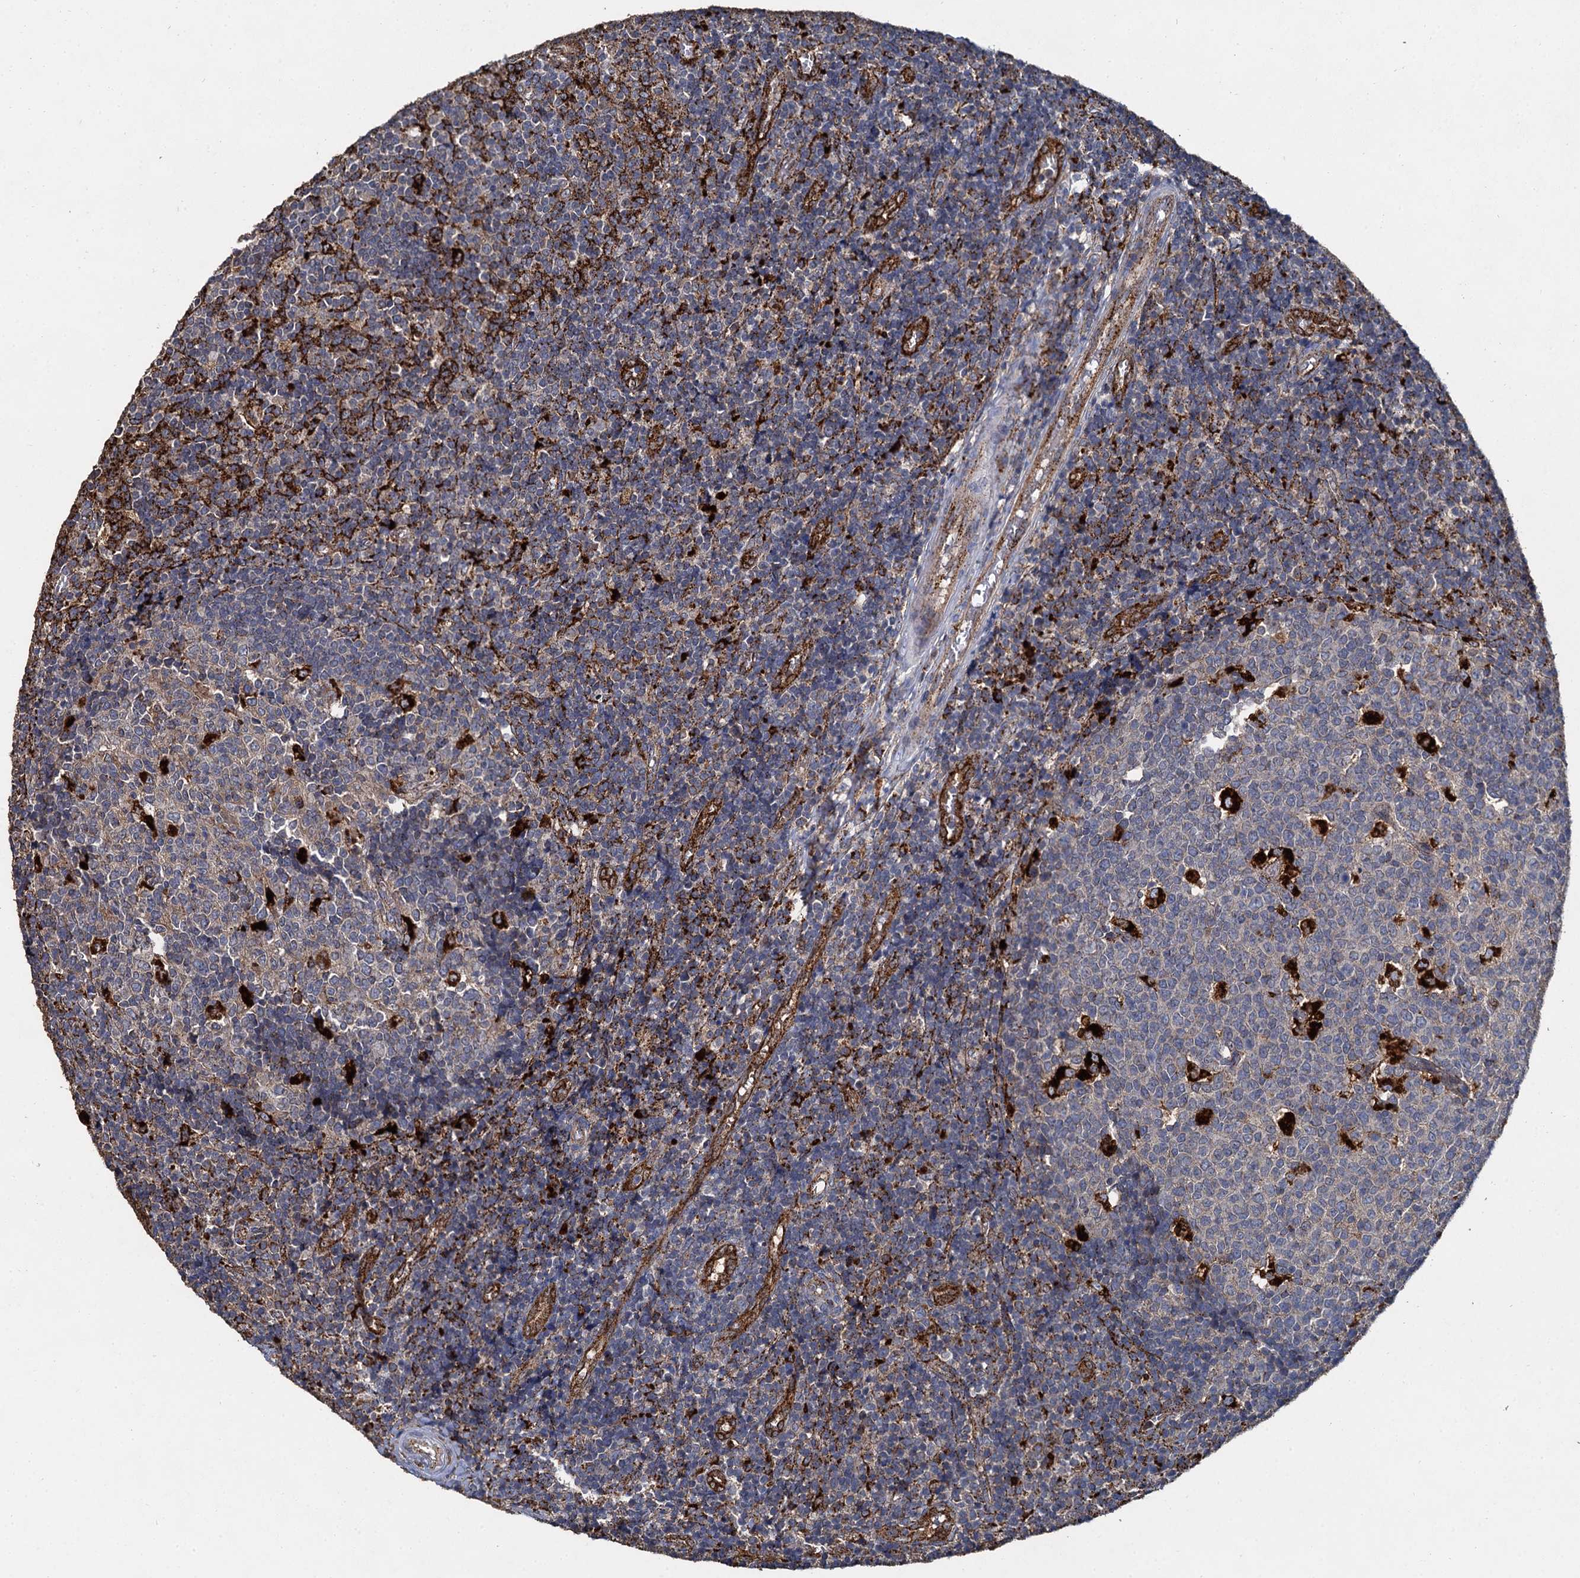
{"staining": {"intensity": "strong", "quantity": "<25%", "location": "cytoplasmic/membranous"}, "tissue": "tonsil", "cell_type": "Germinal center cells", "image_type": "normal", "snomed": [{"axis": "morphology", "description": "Normal tissue, NOS"}, {"axis": "topography", "description": "Tonsil"}], "caption": "Benign tonsil exhibits strong cytoplasmic/membranous staining in approximately <25% of germinal center cells, visualized by immunohistochemistry.", "gene": "GBA1", "patient": {"sex": "female", "age": 19}}